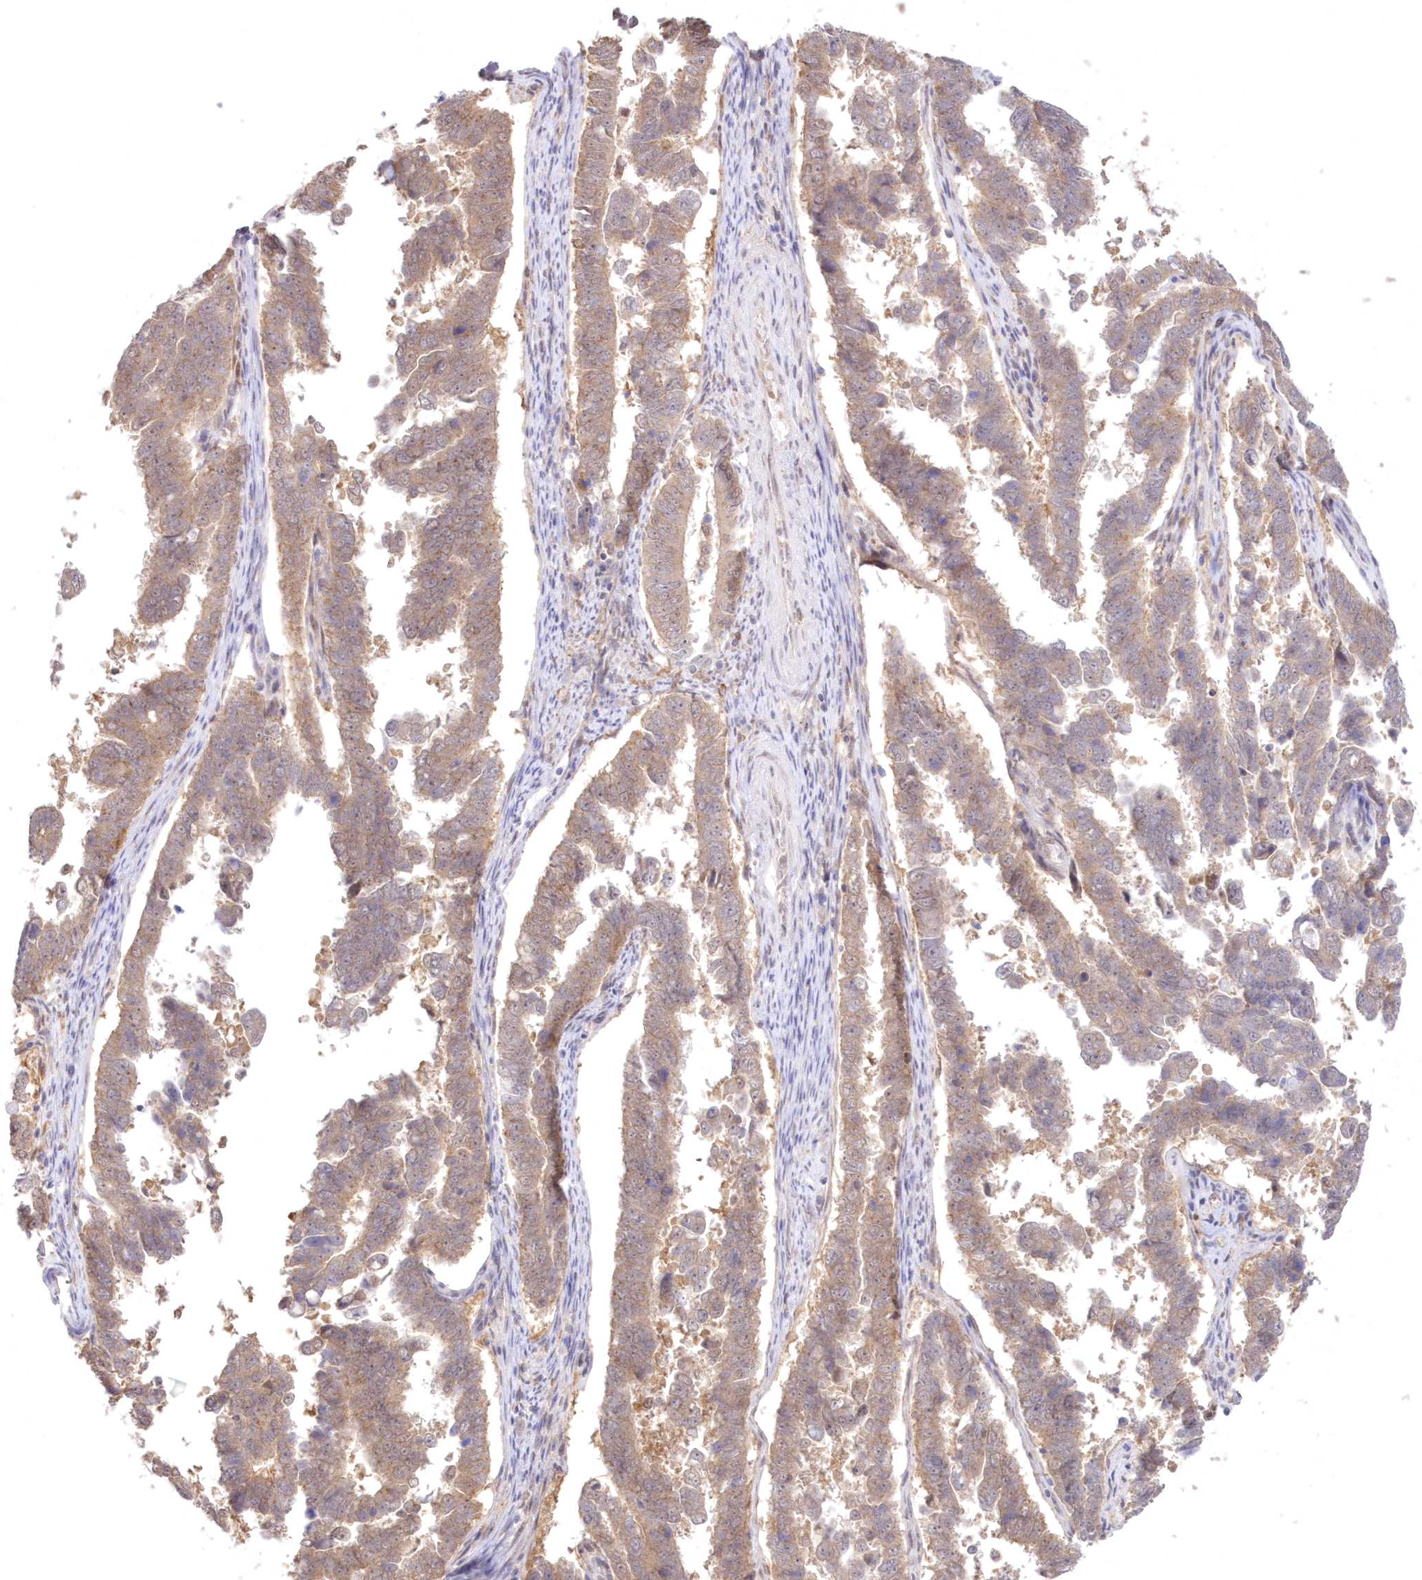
{"staining": {"intensity": "moderate", "quantity": ">75%", "location": "cytoplasmic/membranous"}, "tissue": "endometrial cancer", "cell_type": "Tumor cells", "image_type": "cancer", "snomed": [{"axis": "morphology", "description": "Adenocarcinoma, NOS"}, {"axis": "topography", "description": "Endometrium"}], "caption": "Immunohistochemistry (IHC) micrograph of human endometrial adenocarcinoma stained for a protein (brown), which displays medium levels of moderate cytoplasmic/membranous staining in about >75% of tumor cells.", "gene": "RNPEP", "patient": {"sex": "female", "age": 75}}